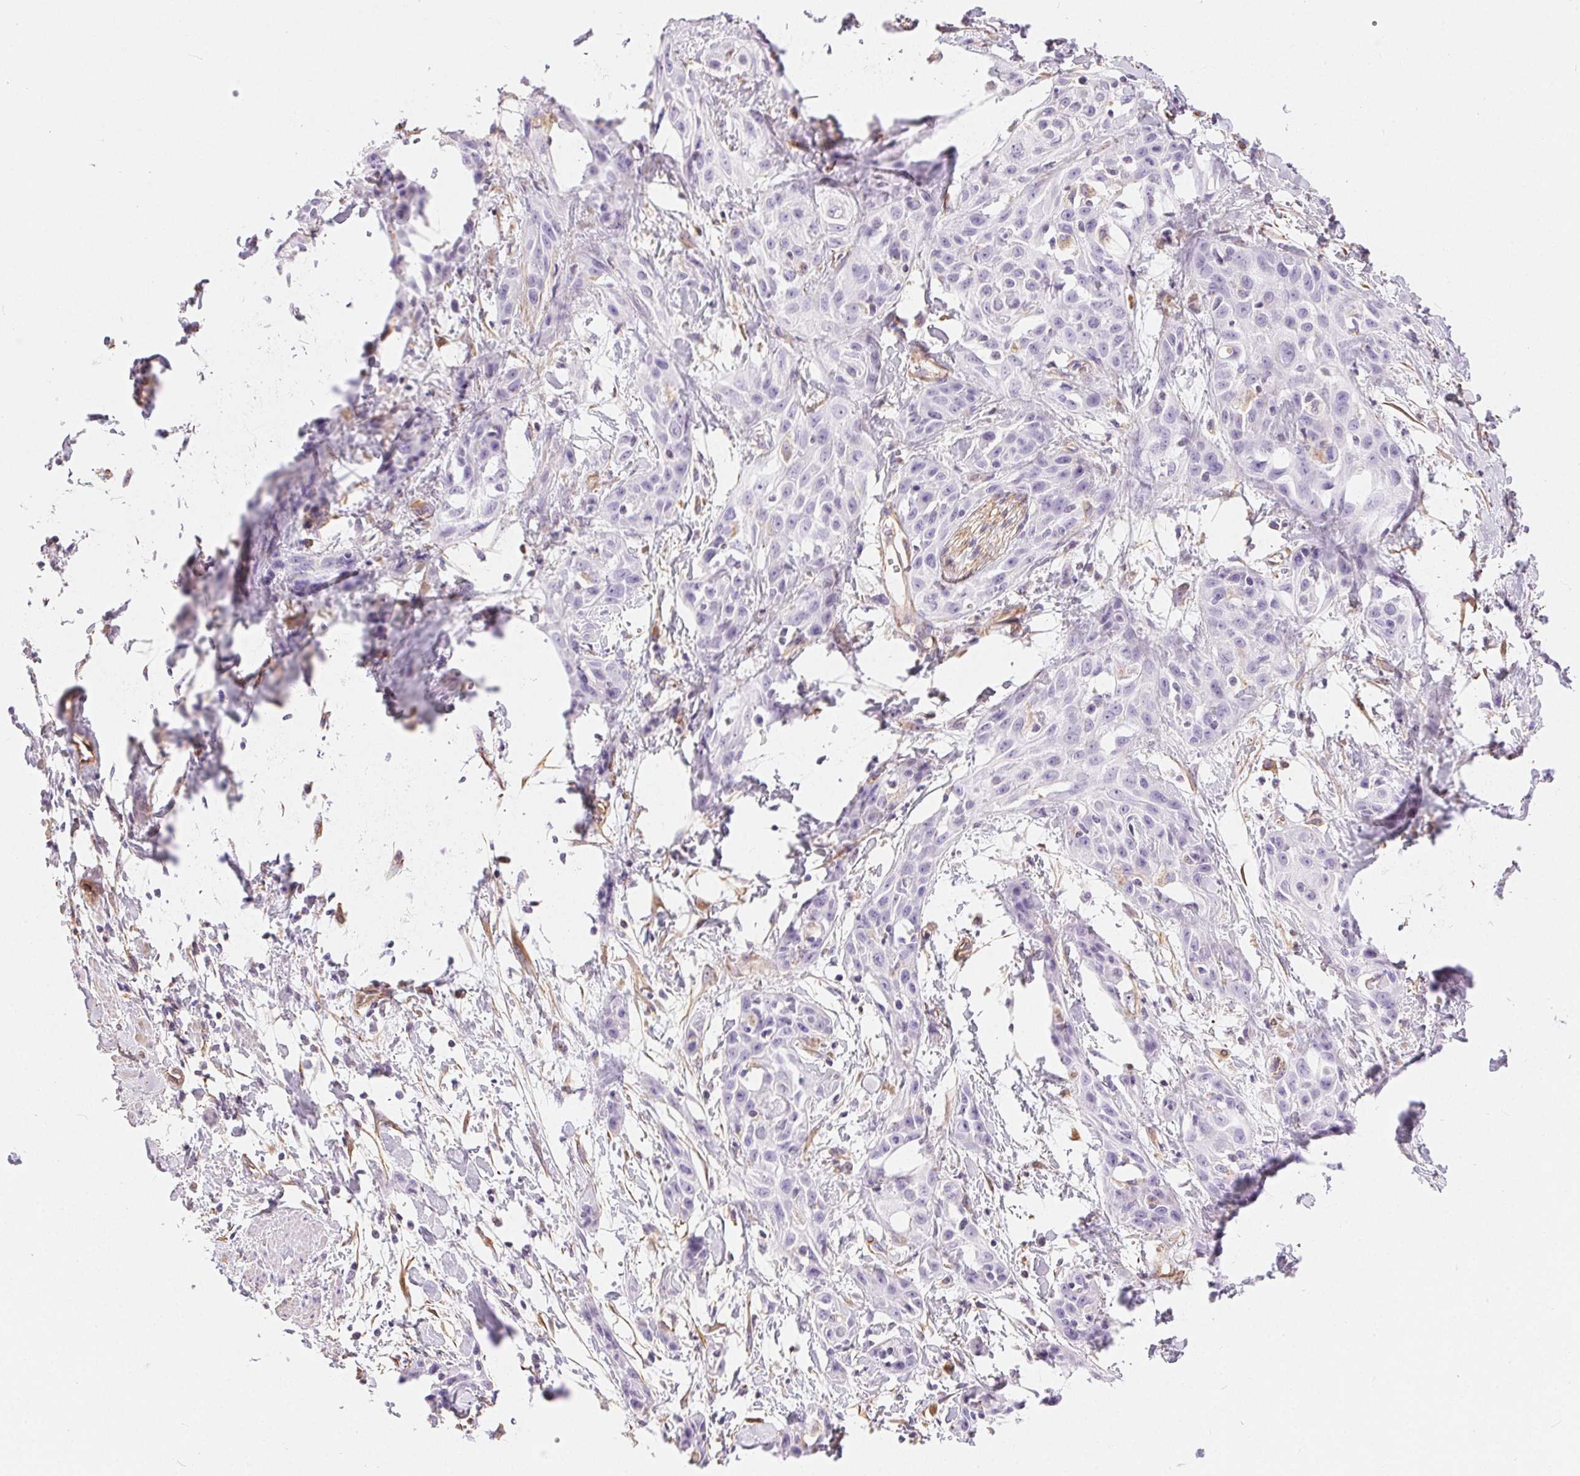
{"staining": {"intensity": "negative", "quantity": "none", "location": "none"}, "tissue": "skin cancer", "cell_type": "Tumor cells", "image_type": "cancer", "snomed": [{"axis": "morphology", "description": "Squamous cell carcinoma, NOS"}, {"axis": "topography", "description": "Skin"}, {"axis": "topography", "description": "Anal"}], "caption": "Immunohistochemistry (IHC) photomicrograph of neoplastic tissue: skin cancer stained with DAB (3,3'-diaminobenzidine) demonstrates no significant protein positivity in tumor cells.", "gene": "GFAP", "patient": {"sex": "male", "age": 64}}